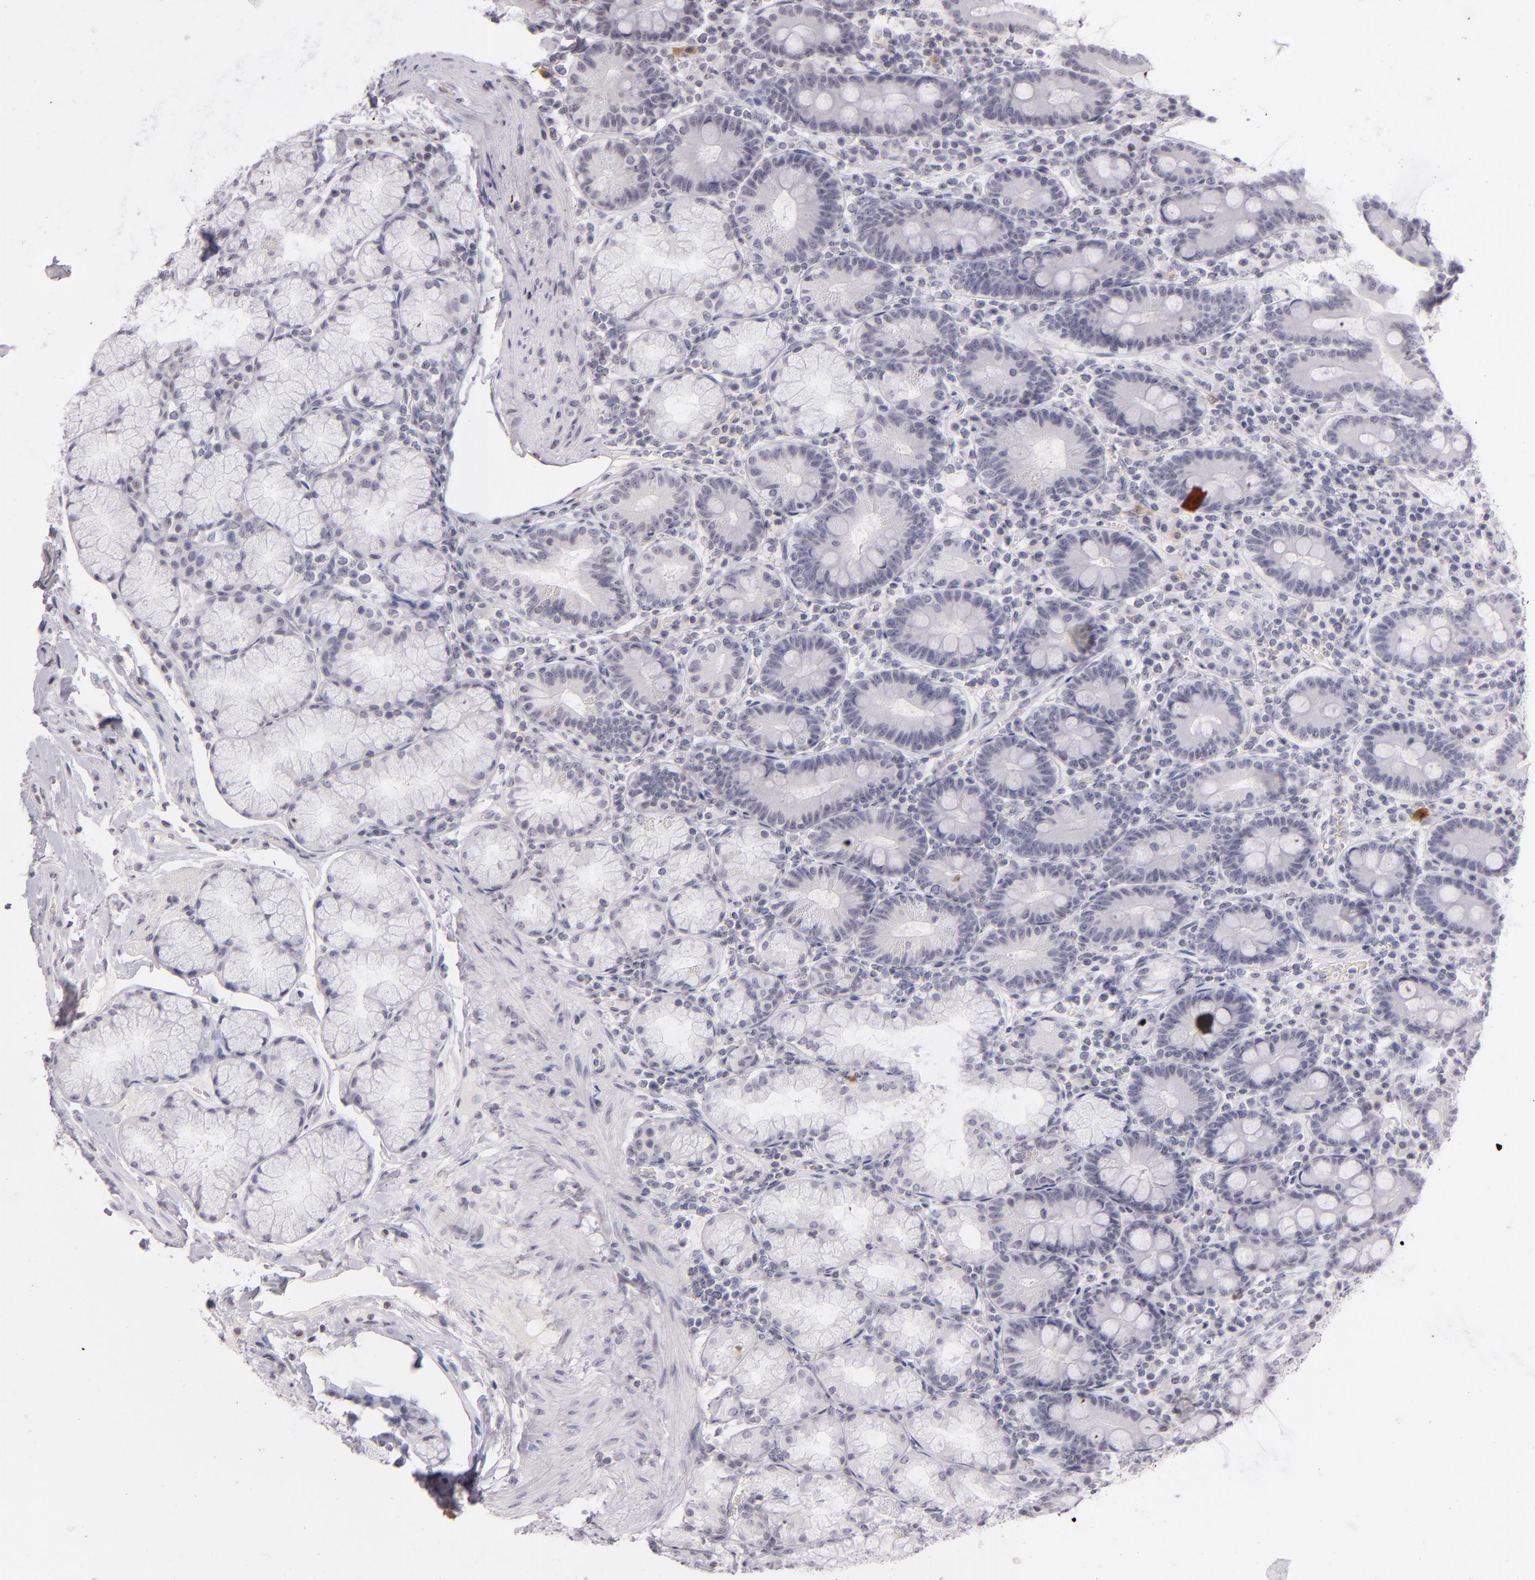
{"staining": {"intensity": "negative", "quantity": "none", "location": "none"}, "tissue": "duodenum", "cell_type": "Glandular cells", "image_type": "normal", "snomed": [{"axis": "morphology", "description": "Normal tissue, NOS"}, {"axis": "topography", "description": "Duodenum"}], "caption": "The photomicrograph shows no significant expression in glandular cells of duodenum. The staining was performed using DAB (3,3'-diaminobenzidine) to visualize the protein expression in brown, while the nuclei were stained in blue with hematoxylin (Magnification: 20x).", "gene": "CD40", "patient": {"sex": "male", "age": 50}}